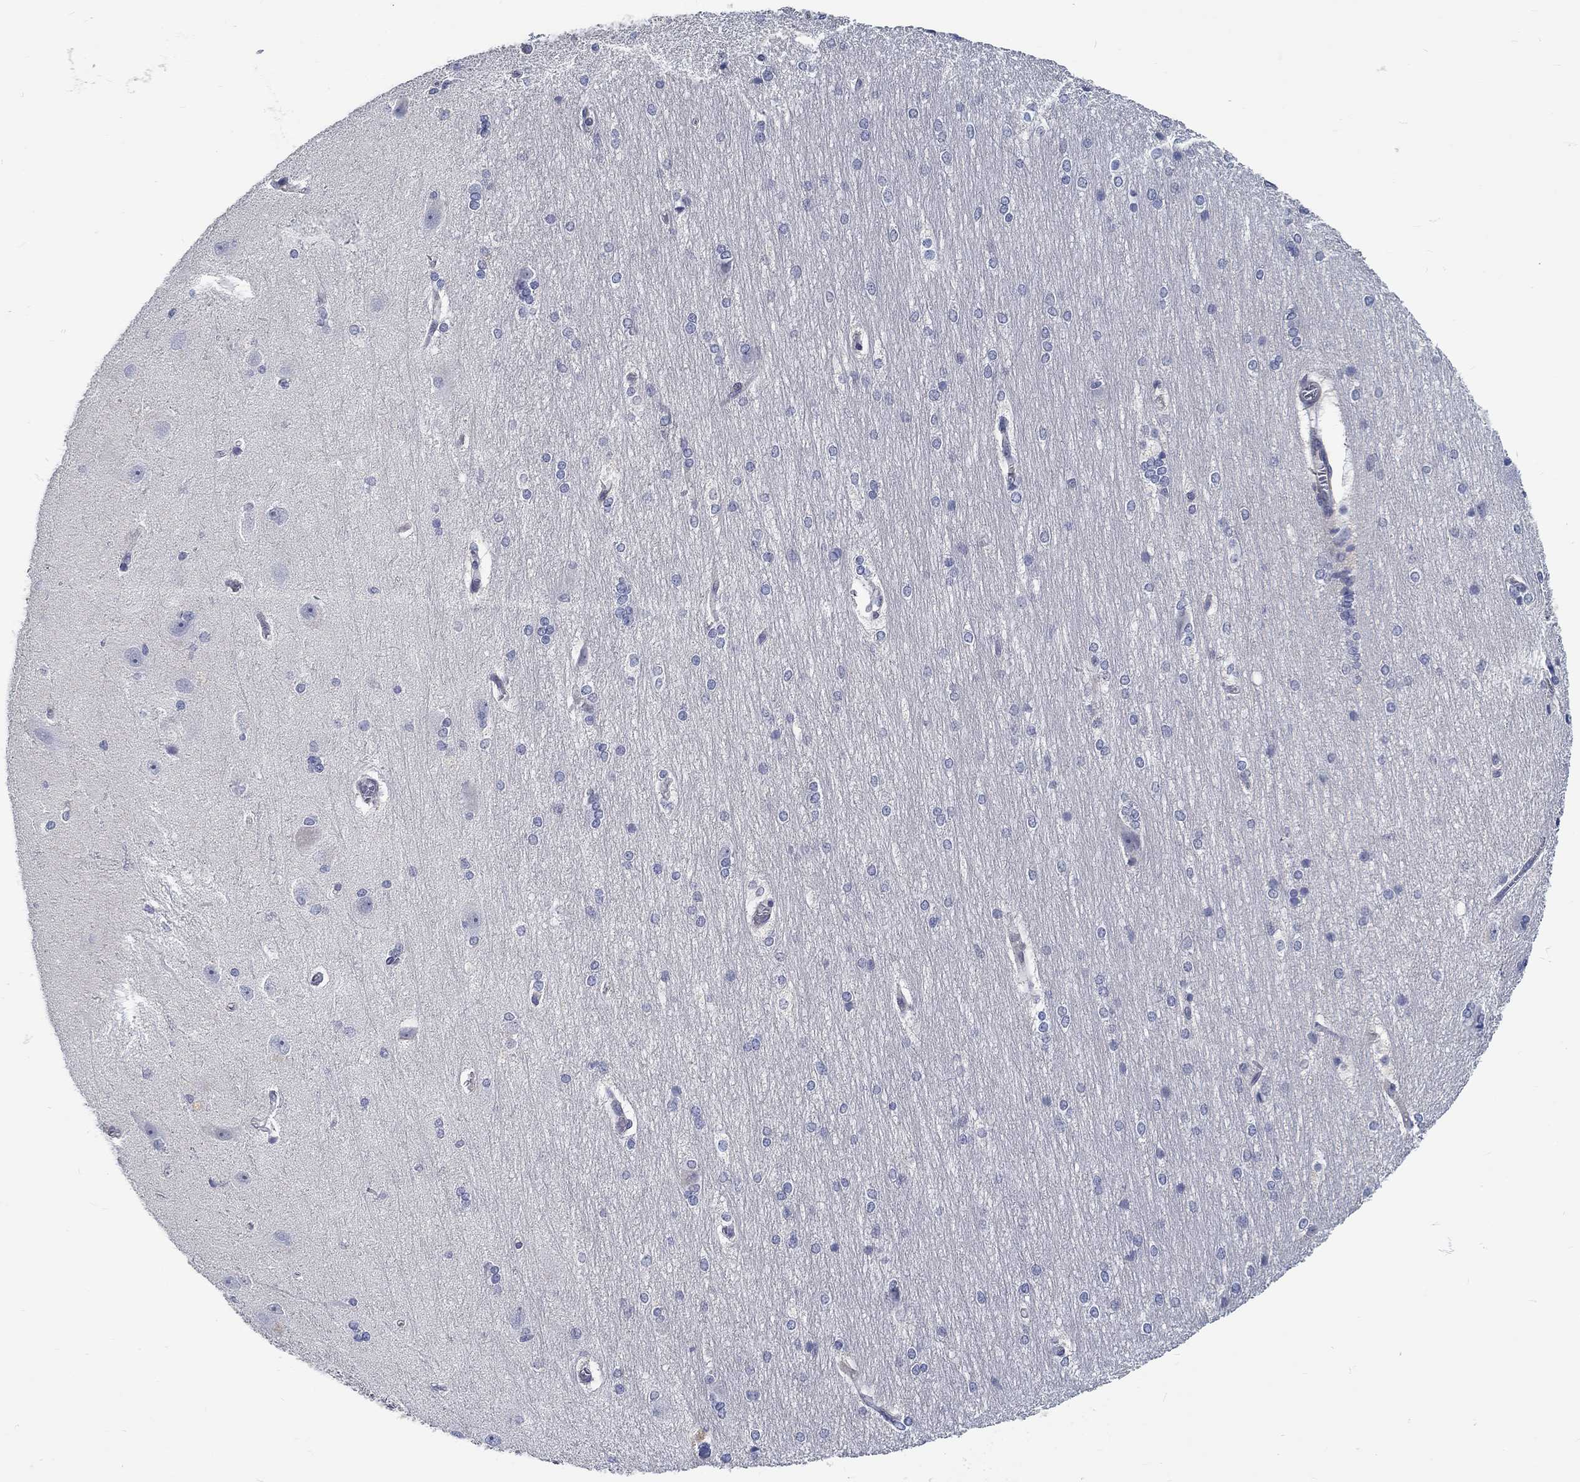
{"staining": {"intensity": "negative", "quantity": "none", "location": "none"}, "tissue": "hippocampus", "cell_type": "Glial cells", "image_type": "normal", "snomed": [{"axis": "morphology", "description": "Normal tissue, NOS"}, {"axis": "topography", "description": "Cerebral cortex"}, {"axis": "topography", "description": "Hippocampus"}], "caption": "Micrograph shows no protein positivity in glial cells of normal hippocampus. The staining is performed using DAB brown chromogen with nuclei counter-stained in using hematoxylin.", "gene": "MYBPC1", "patient": {"sex": "female", "age": 19}}